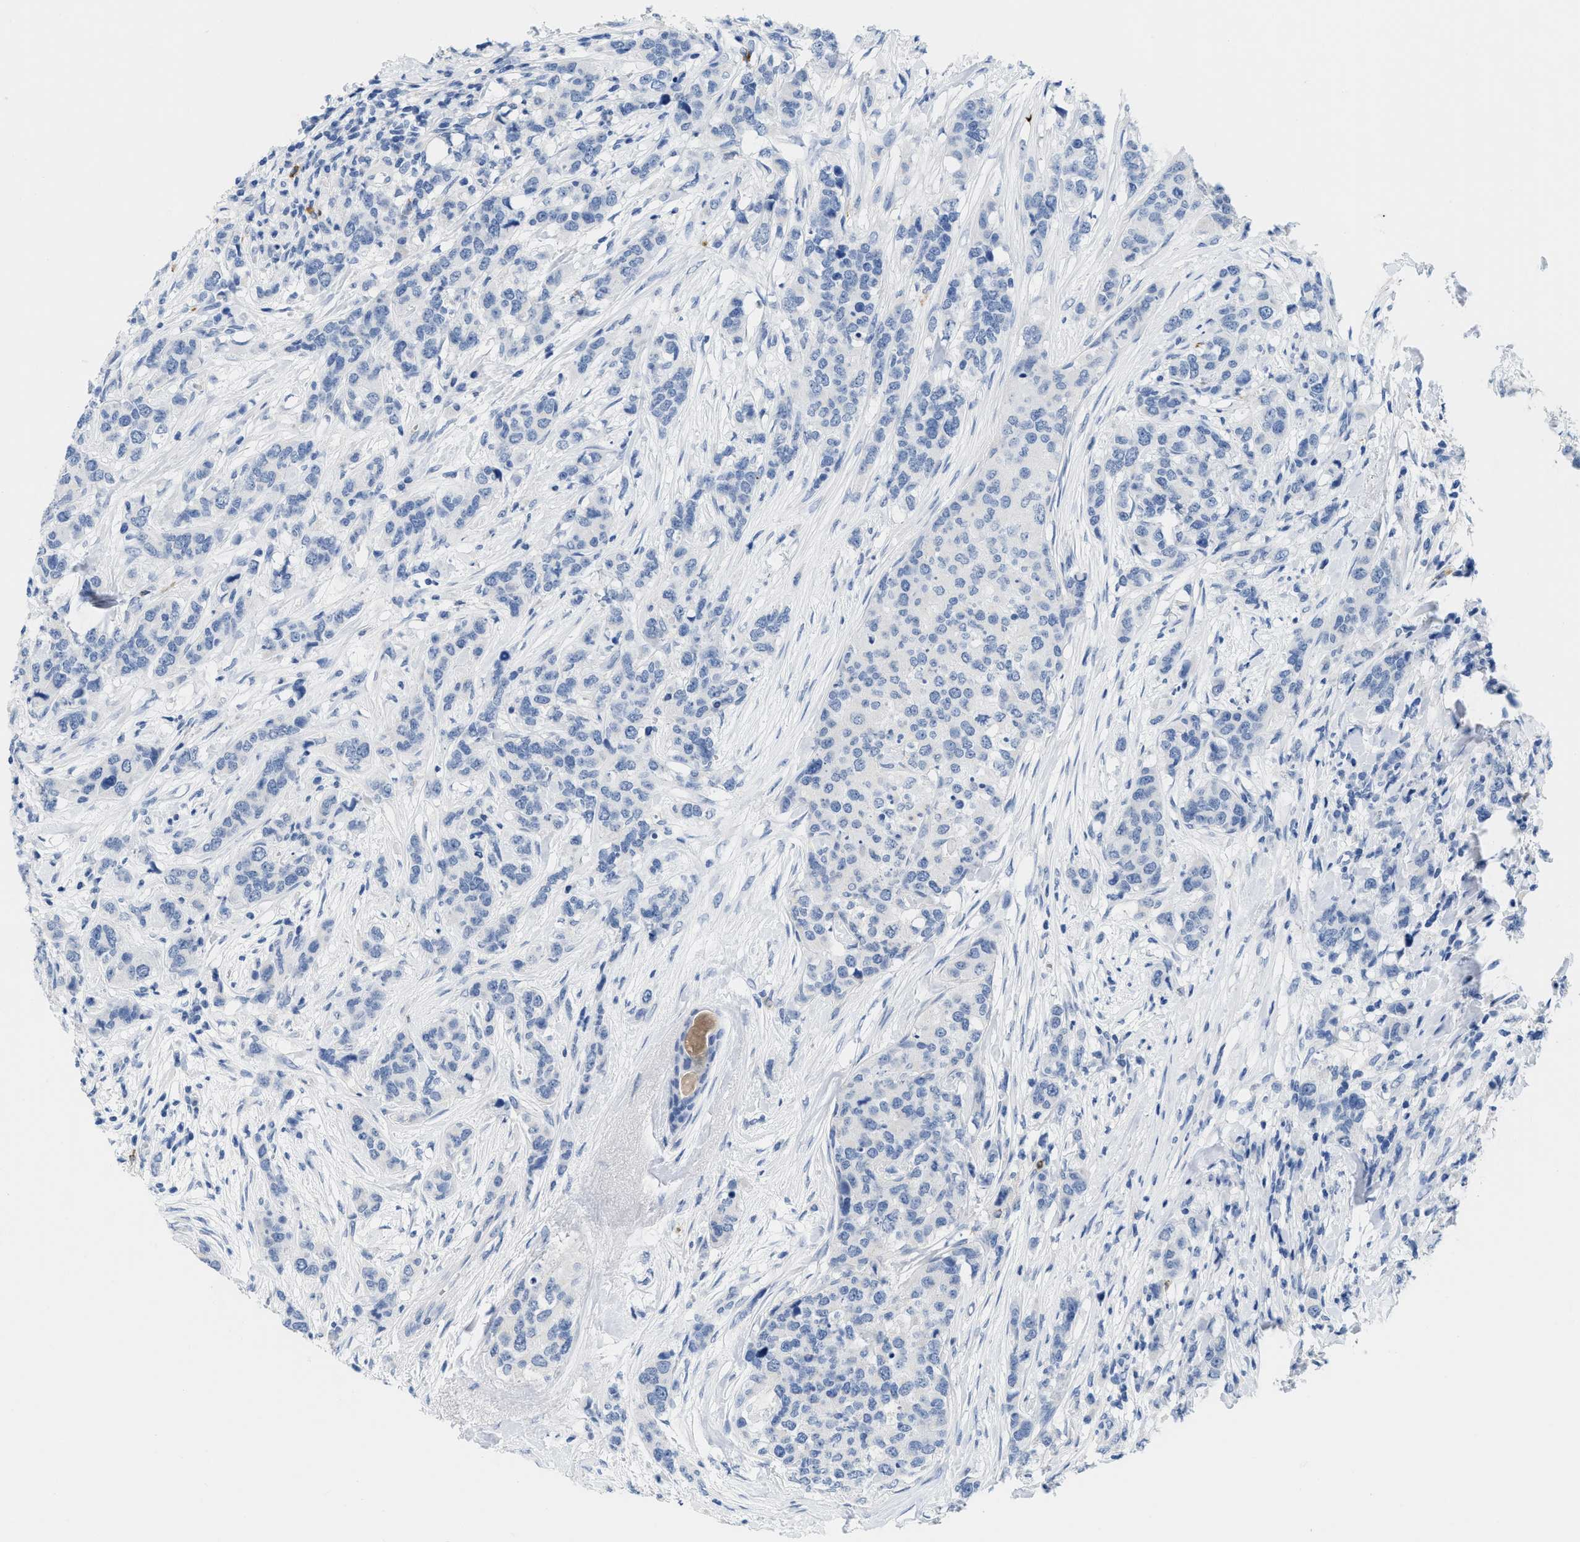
{"staining": {"intensity": "negative", "quantity": "none", "location": "none"}, "tissue": "breast cancer", "cell_type": "Tumor cells", "image_type": "cancer", "snomed": [{"axis": "morphology", "description": "Lobular carcinoma"}, {"axis": "topography", "description": "Breast"}], "caption": "This is an immunohistochemistry (IHC) micrograph of human breast cancer. There is no staining in tumor cells.", "gene": "CR1", "patient": {"sex": "female", "age": 59}}